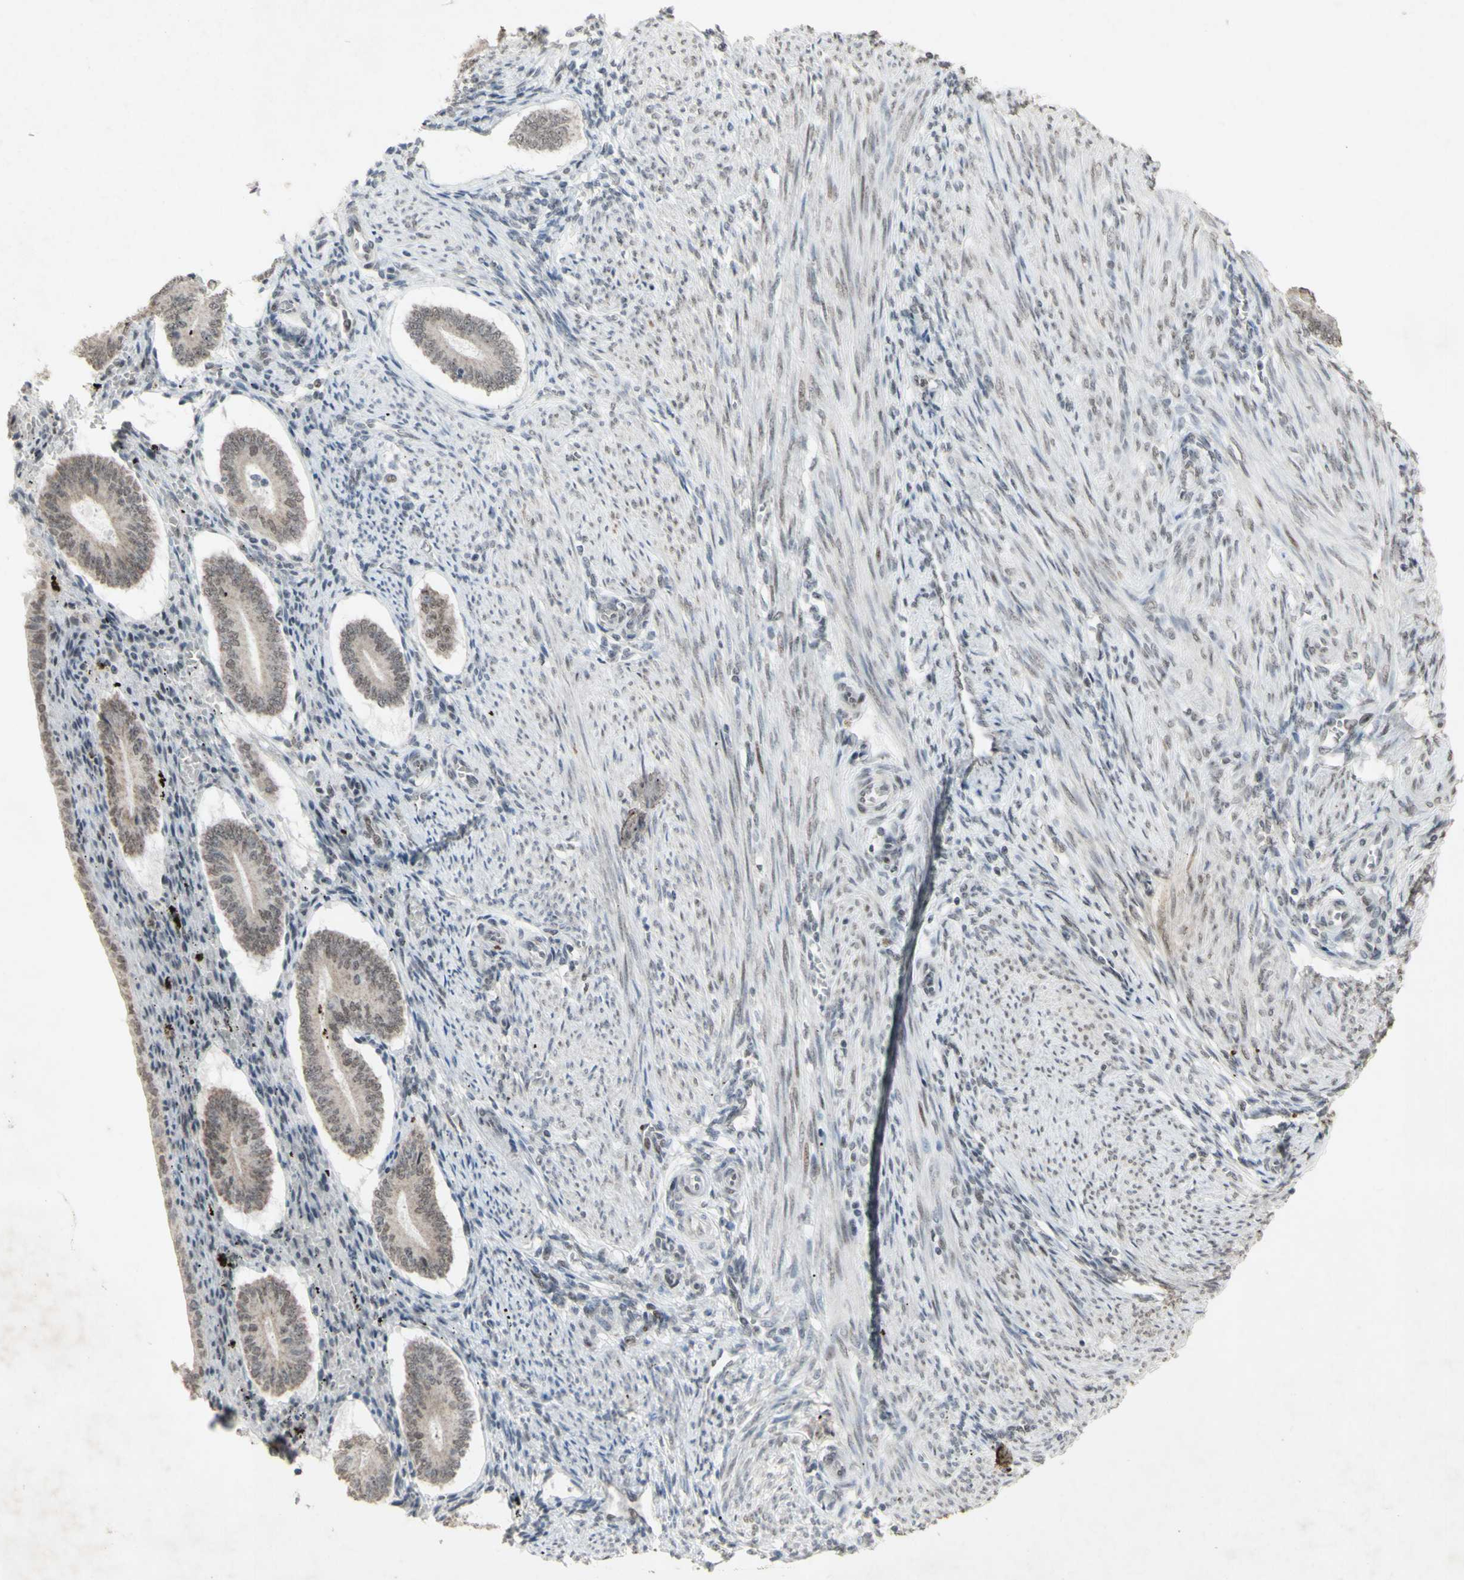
{"staining": {"intensity": "moderate", "quantity": "<25%", "location": "nuclear"}, "tissue": "endometrium", "cell_type": "Cells in endometrial stroma", "image_type": "normal", "snomed": [{"axis": "morphology", "description": "Normal tissue, NOS"}, {"axis": "topography", "description": "Endometrium"}], "caption": "Immunohistochemical staining of unremarkable human endometrium shows <25% levels of moderate nuclear protein staining in about <25% of cells in endometrial stroma. The protein is stained brown, and the nuclei are stained in blue (DAB (3,3'-diaminobenzidine) IHC with brightfield microscopy, high magnification).", "gene": "CENPB", "patient": {"sex": "female", "age": 42}}